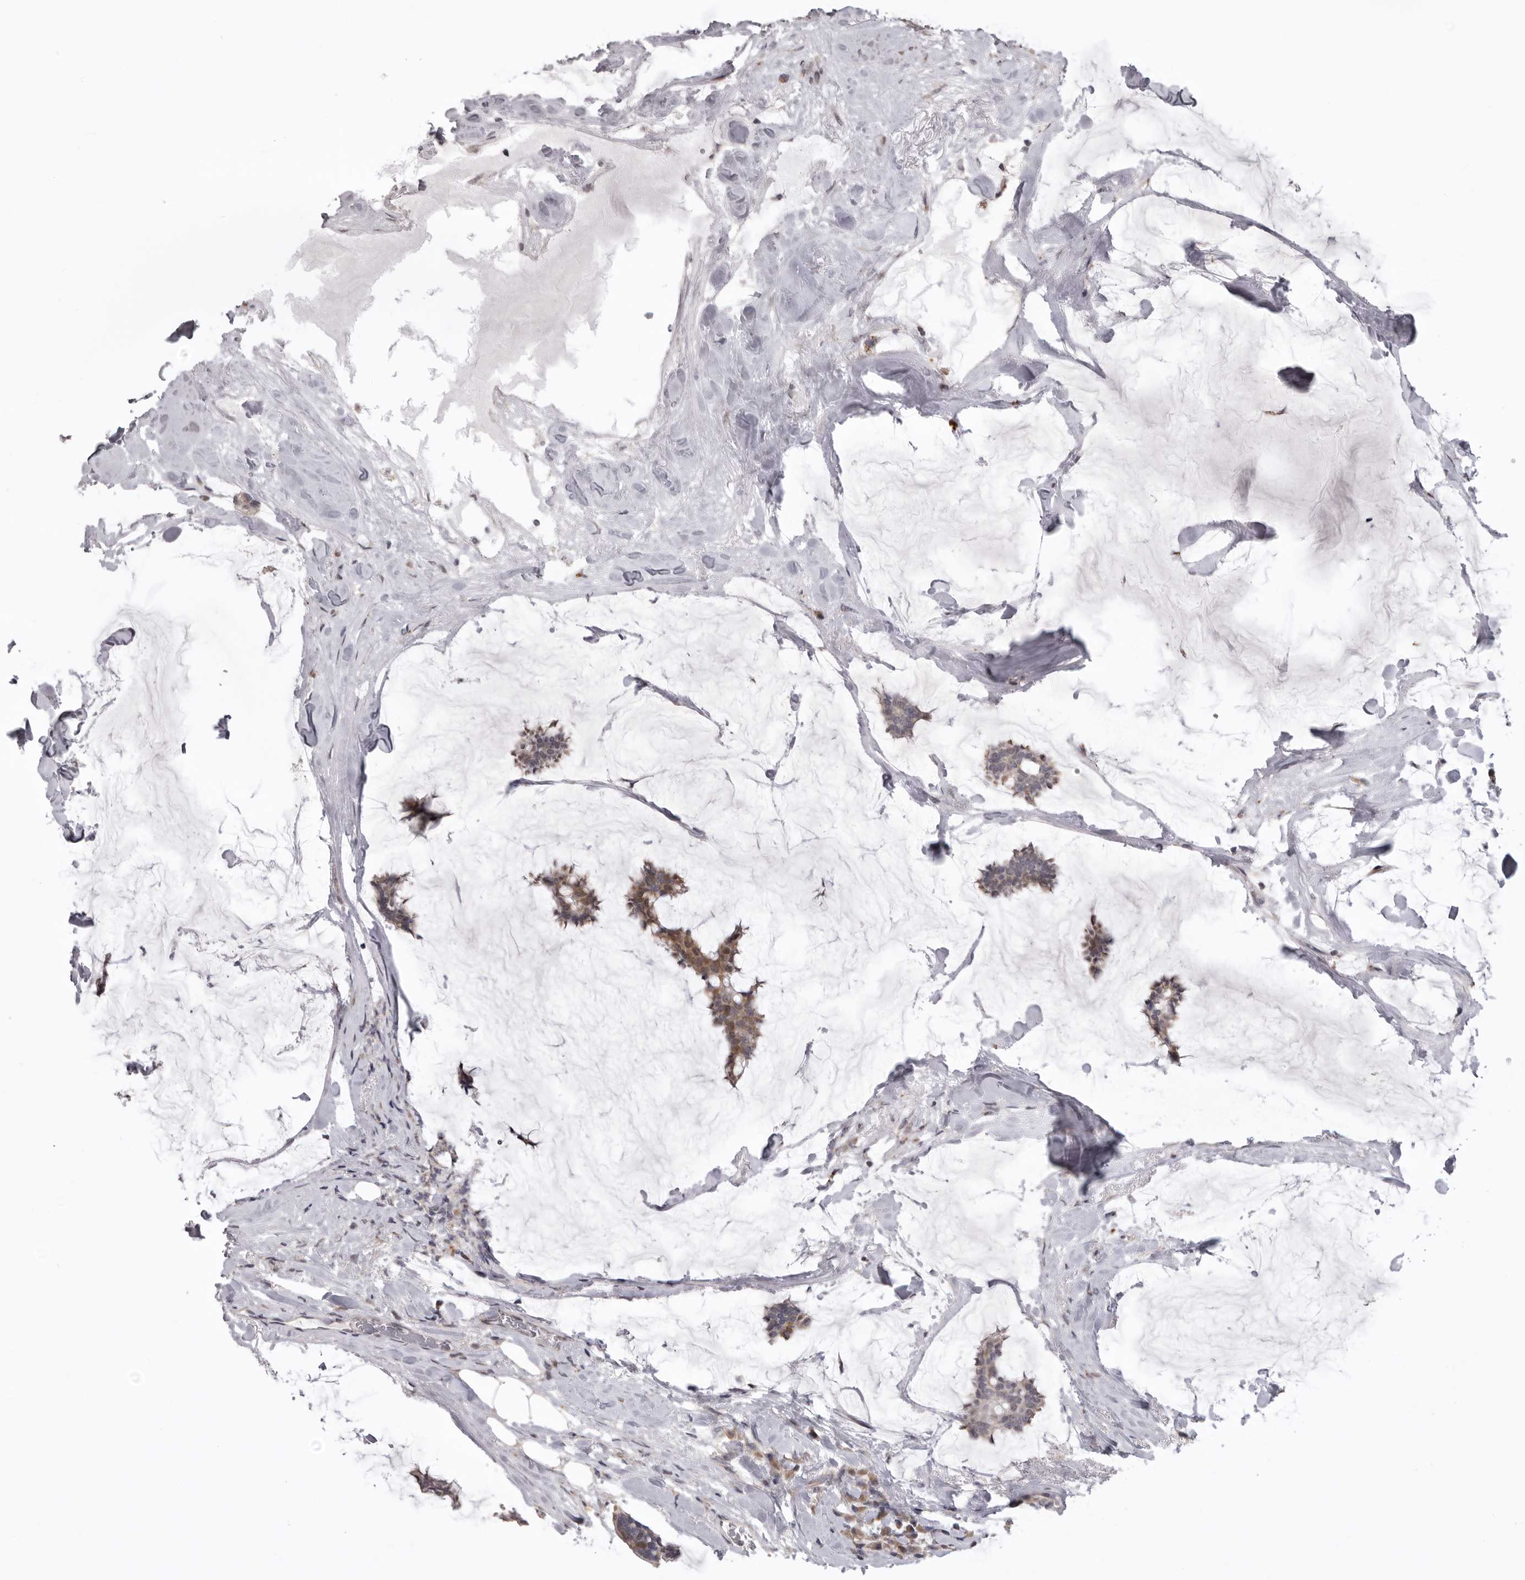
{"staining": {"intensity": "moderate", "quantity": "25%-75%", "location": "cytoplasmic/membranous"}, "tissue": "breast cancer", "cell_type": "Tumor cells", "image_type": "cancer", "snomed": [{"axis": "morphology", "description": "Duct carcinoma"}, {"axis": "topography", "description": "Breast"}], "caption": "About 25%-75% of tumor cells in human breast invasive ductal carcinoma display moderate cytoplasmic/membranous protein staining as visualized by brown immunohistochemical staining.", "gene": "C1orf109", "patient": {"sex": "female", "age": 93}}